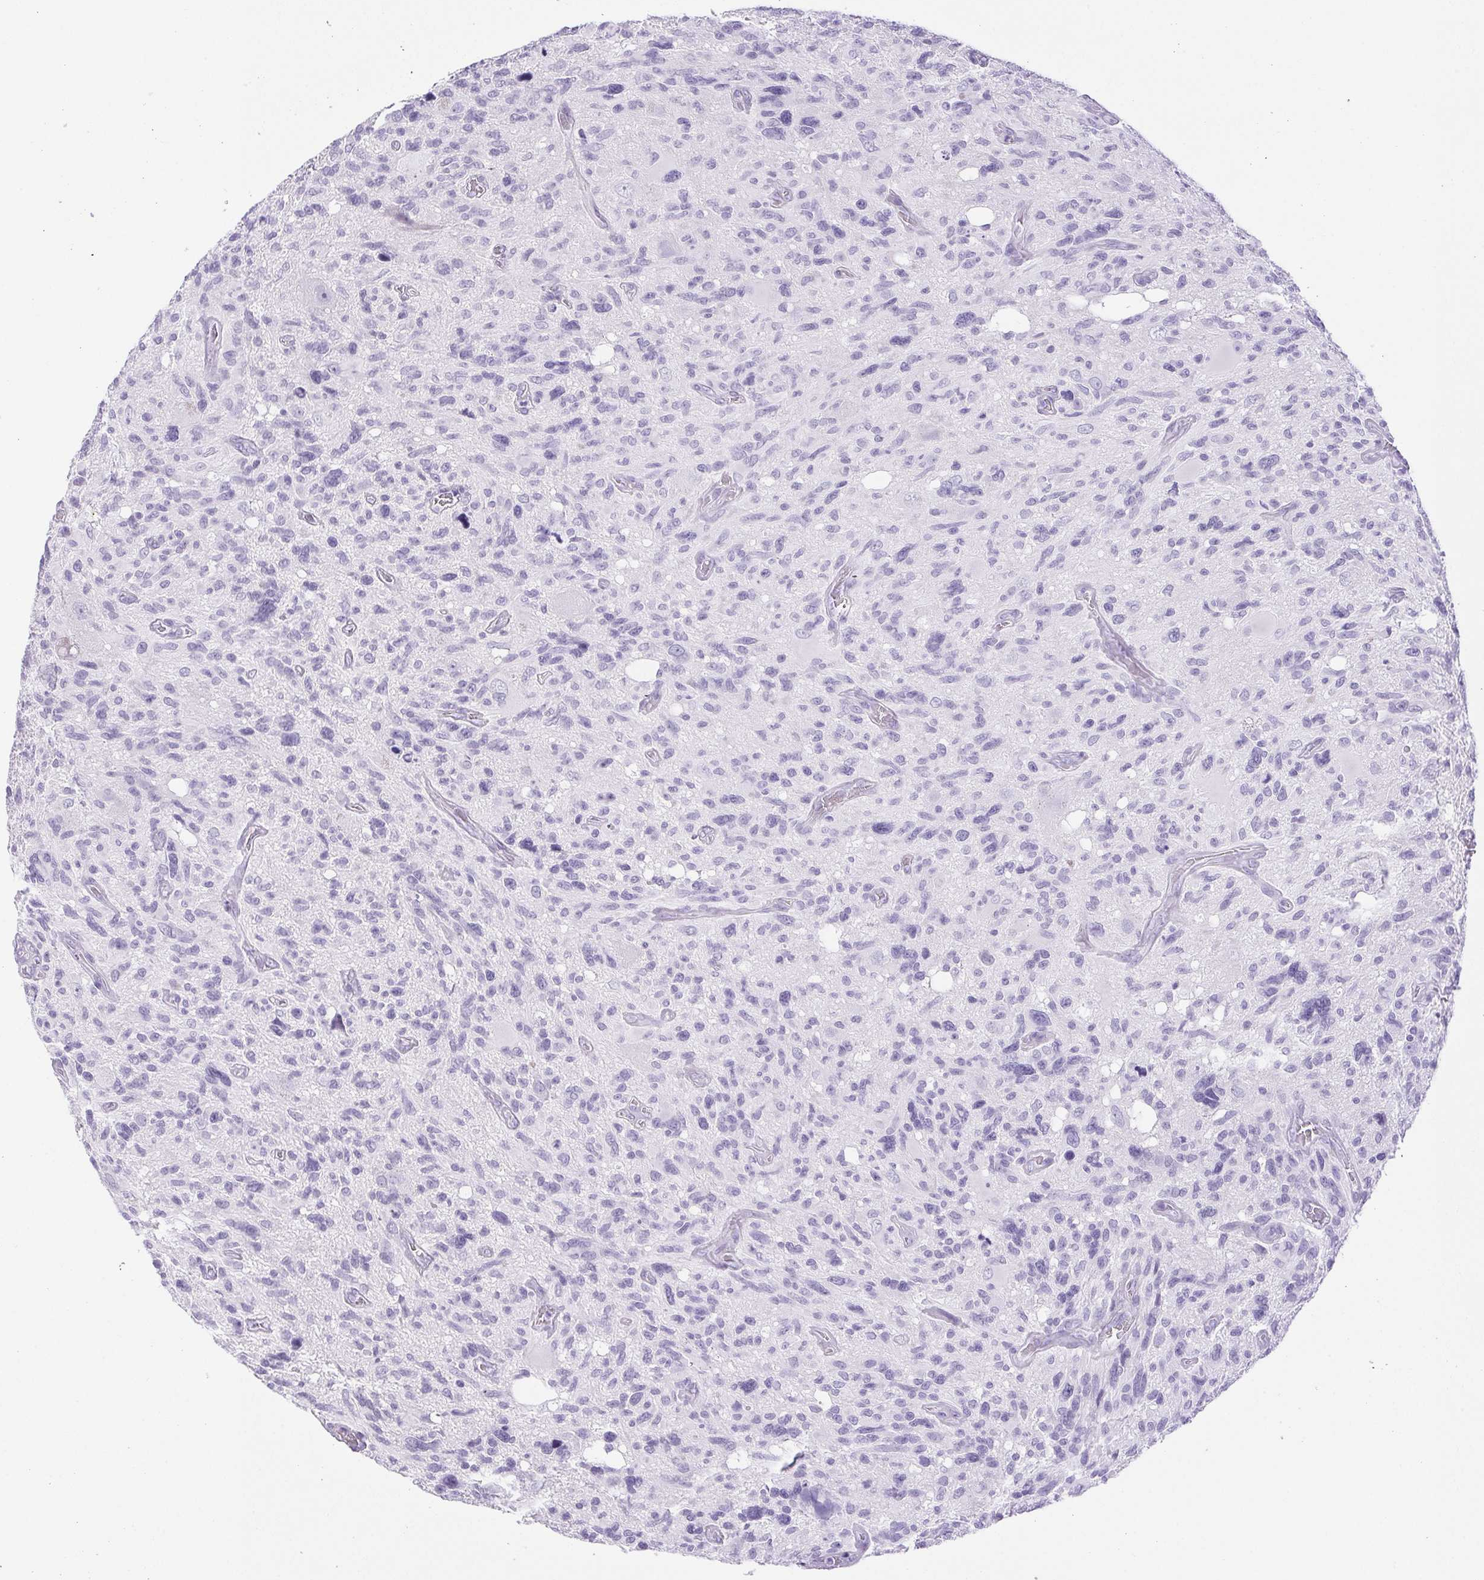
{"staining": {"intensity": "negative", "quantity": "none", "location": "none"}, "tissue": "glioma", "cell_type": "Tumor cells", "image_type": "cancer", "snomed": [{"axis": "morphology", "description": "Glioma, malignant, High grade"}, {"axis": "topography", "description": "Brain"}], "caption": "Protein analysis of glioma exhibits no significant expression in tumor cells. (Brightfield microscopy of DAB (3,3'-diaminobenzidine) IHC at high magnification).", "gene": "HLA-G", "patient": {"sex": "male", "age": 49}}